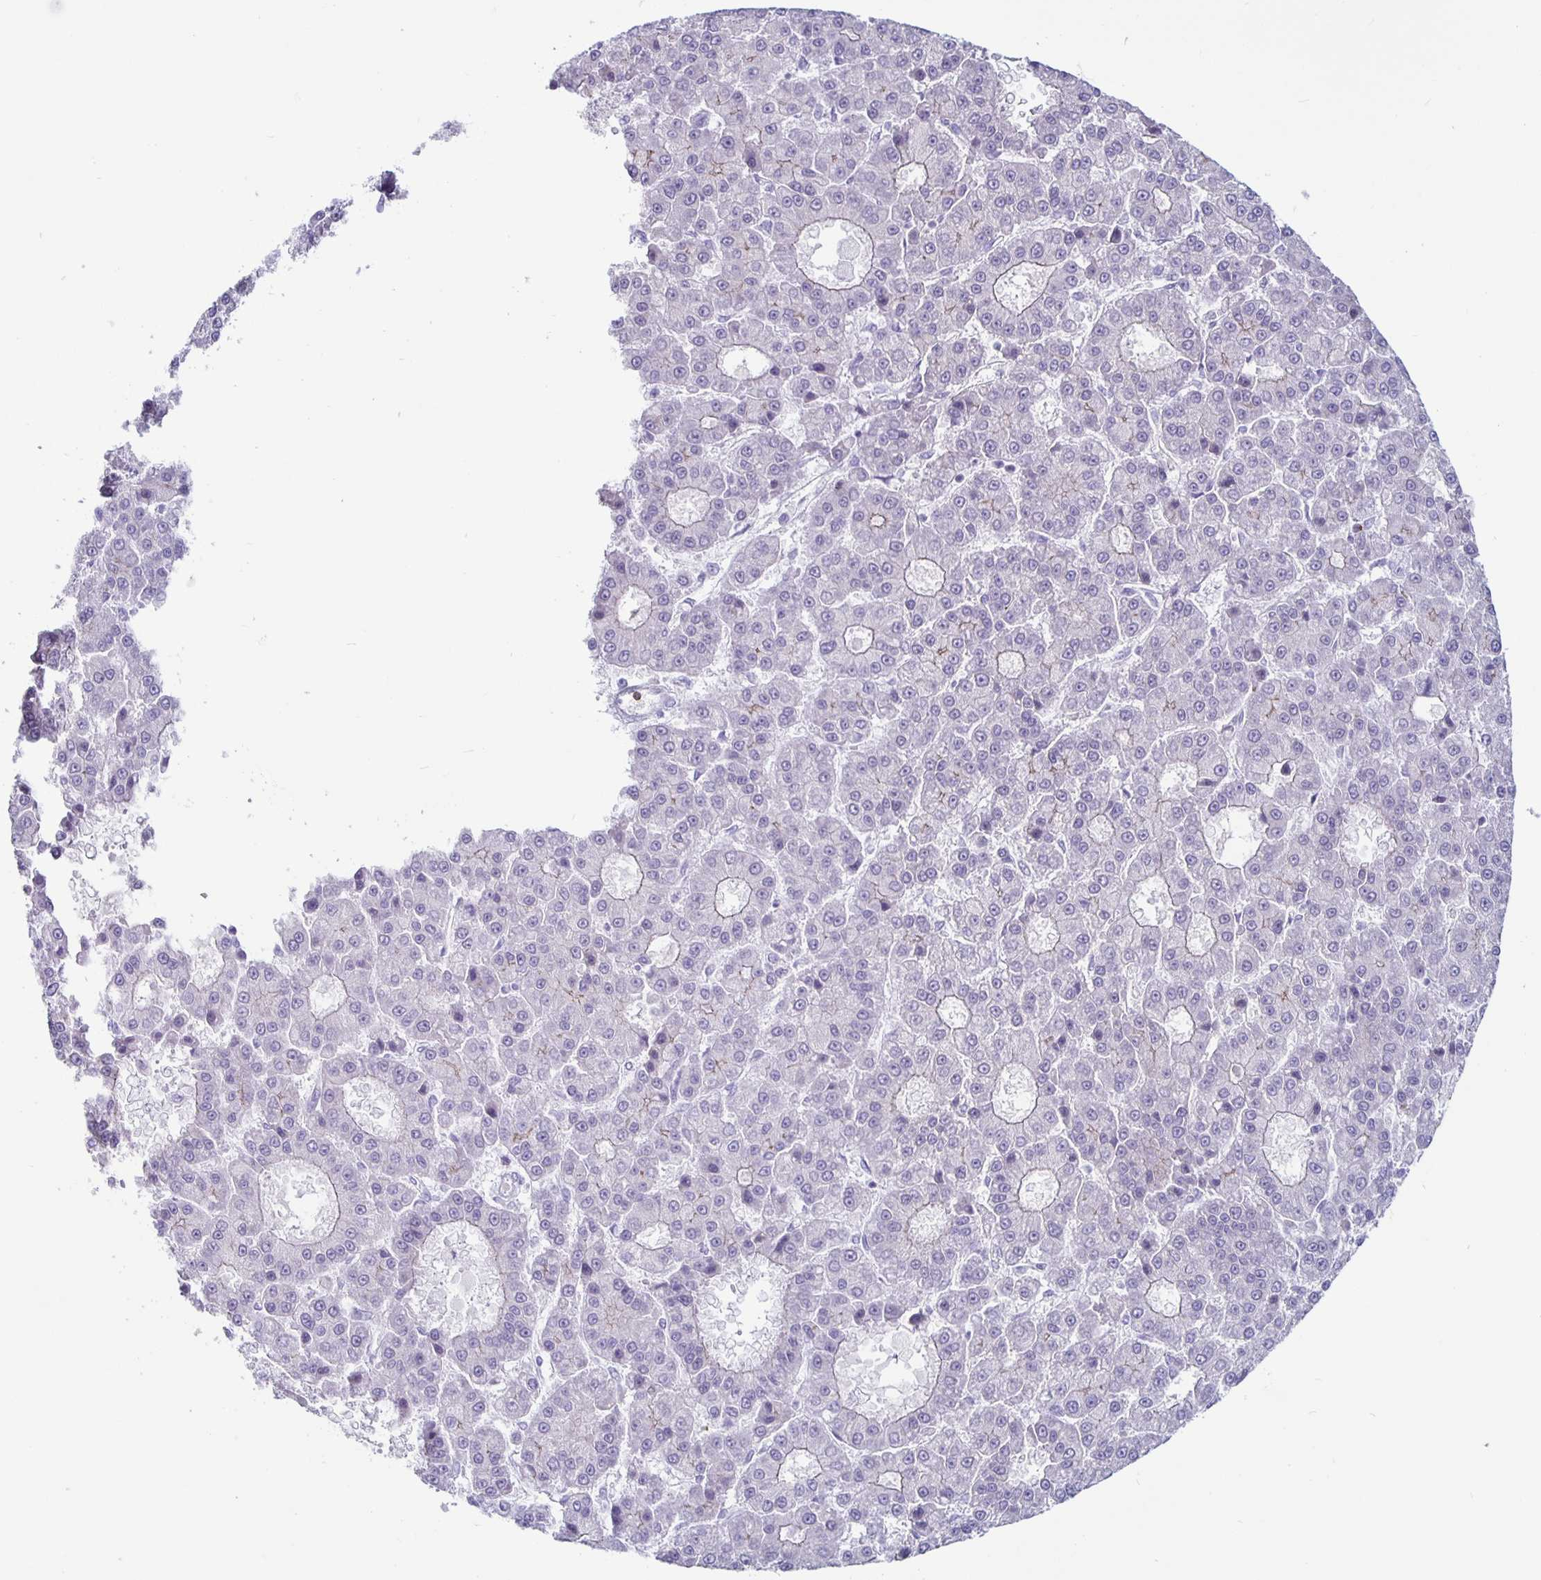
{"staining": {"intensity": "negative", "quantity": "none", "location": "none"}, "tissue": "liver cancer", "cell_type": "Tumor cells", "image_type": "cancer", "snomed": [{"axis": "morphology", "description": "Carcinoma, Hepatocellular, NOS"}, {"axis": "topography", "description": "Liver"}], "caption": "DAB (3,3'-diaminobenzidine) immunohistochemical staining of human hepatocellular carcinoma (liver) demonstrates no significant positivity in tumor cells.", "gene": "GZMK", "patient": {"sex": "male", "age": 70}}